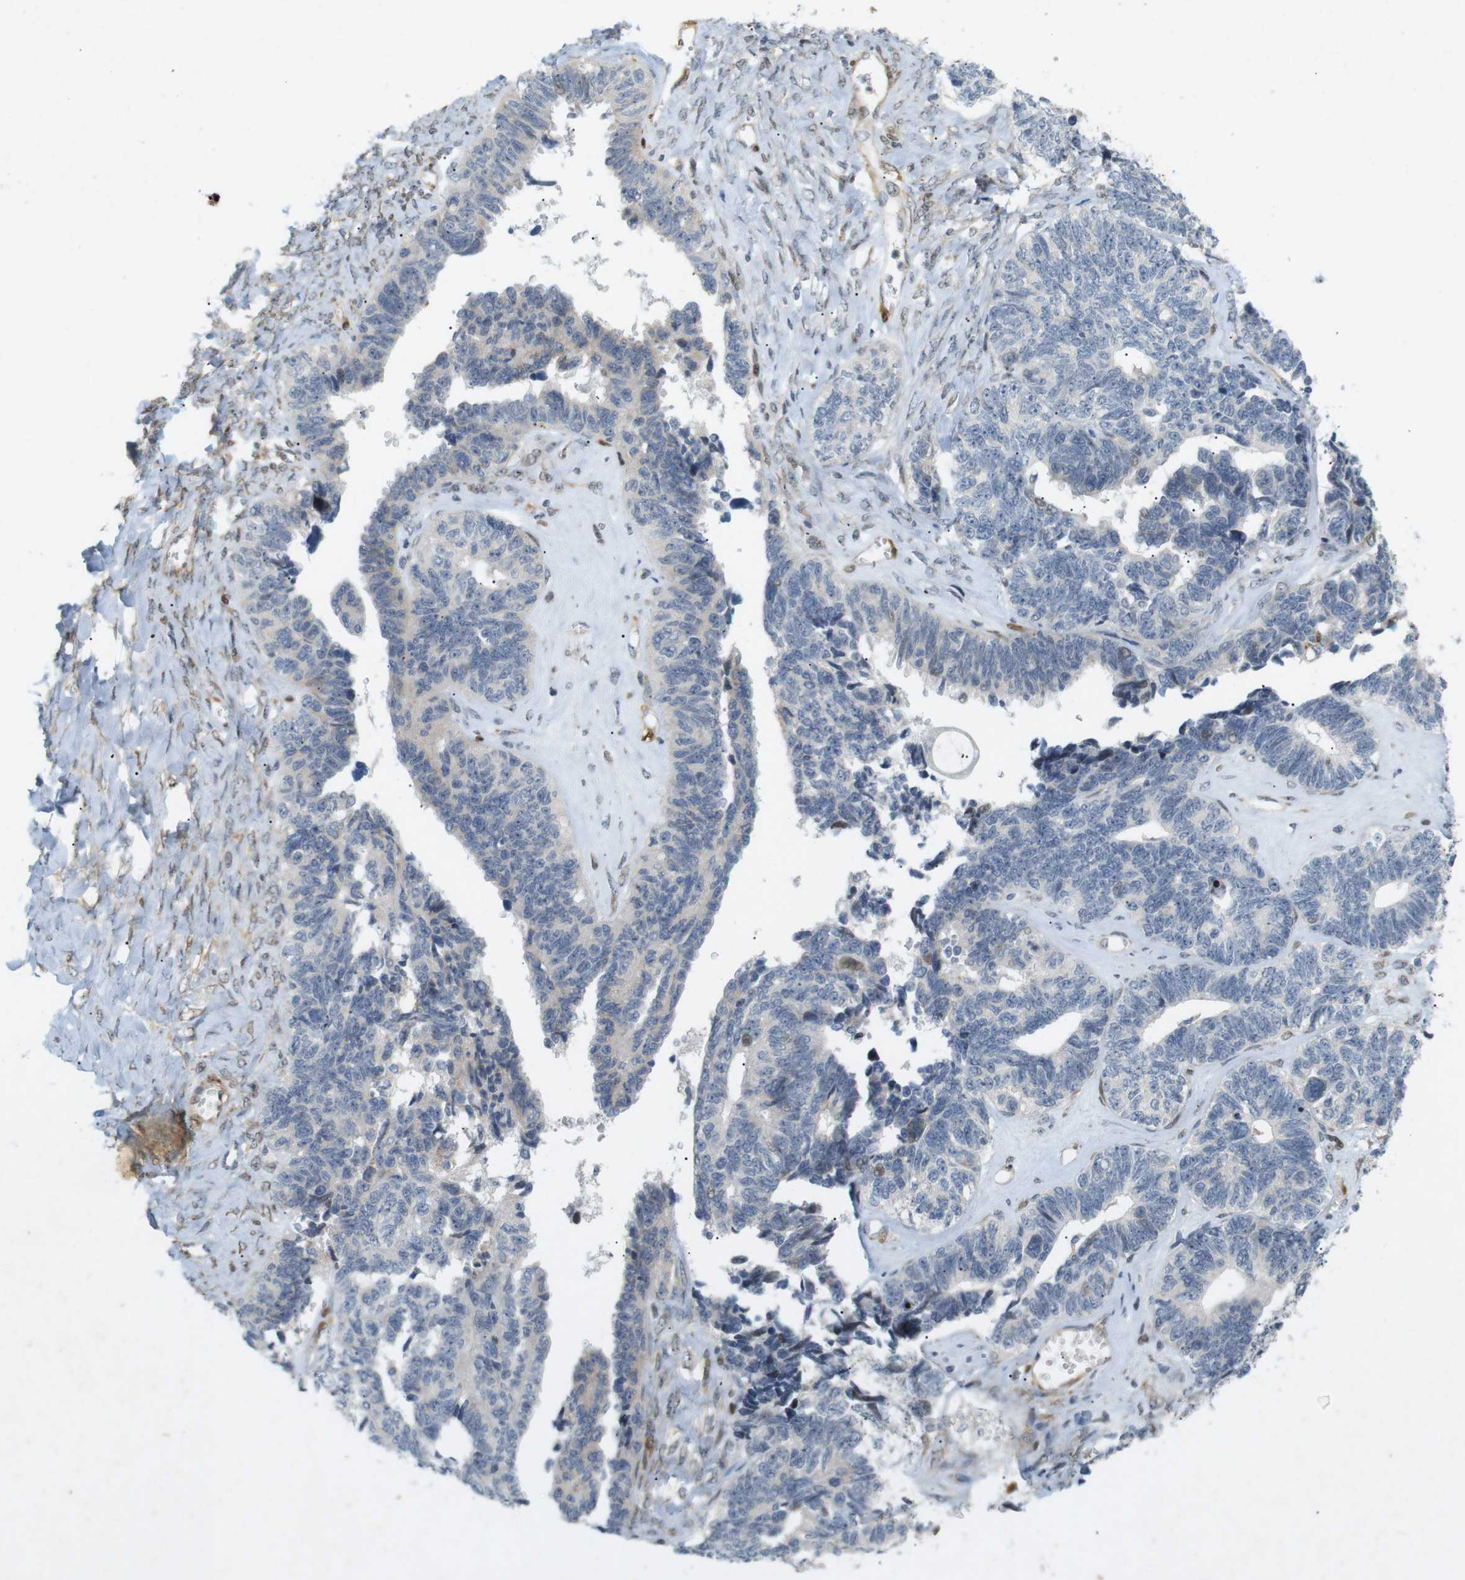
{"staining": {"intensity": "negative", "quantity": "none", "location": "none"}, "tissue": "ovarian cancer", "cell_type": "Tumor cells", "image_type": "cancer", "snomed": [{"axis": "morphology", "description": "Cystadenocarcinoma, serous, NOS"}, {"axis": "topography", "description": "Ovary"}], "caption": "Tumor cells show no significant expression in ovarian cancer. The staining is performed using DAB (3,3'-diaminobenzidine) brown chromogen with nuclei counter-stained in using hematoxylin.", "gene": "PPP1R14A", "patient": {"sex": "female", "age": 79}}